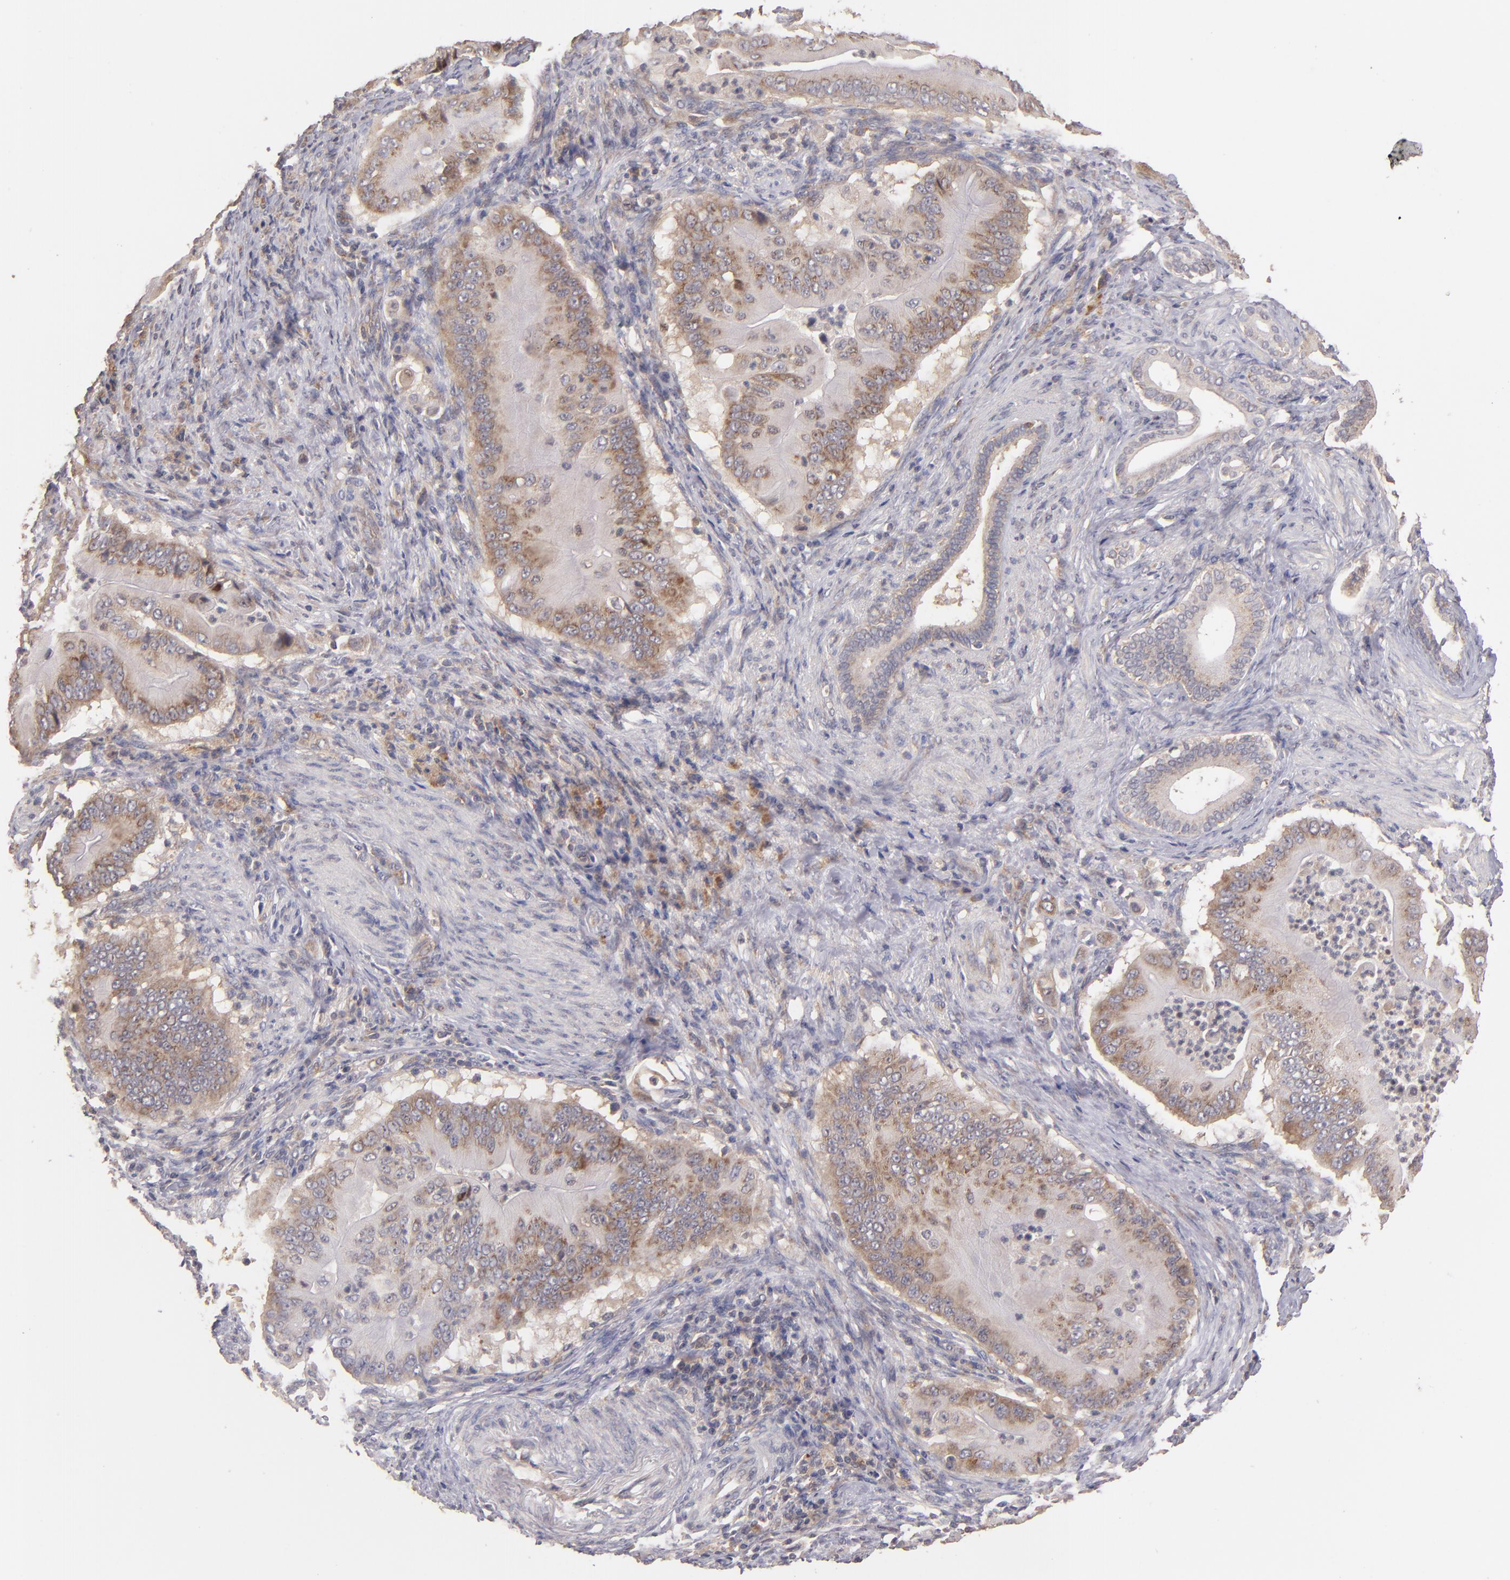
{"staining": {"intensity": "weak", "quantity": "25%-75%", "location": "cytoplasmic/membranous"}, "tissue": "pancreatic cancer", "cell_type": "Tumor cells", "image_type": "cancer", "snomed": [{"axis": "morphology", "description": "Adenocarcinoma, NOS"}, {"axis": "topography", "description": "Pancreas"}], "caption": "Approximately 25%-75% of tumor cells in human pancreatic adenocarcinoma demonstrate weak cytoplasmic/membranous protein positivity as visualized by brown immunohistochemical staining.", "gene": "UPF3B", "patient": {"sex": "male", "age": 62}}